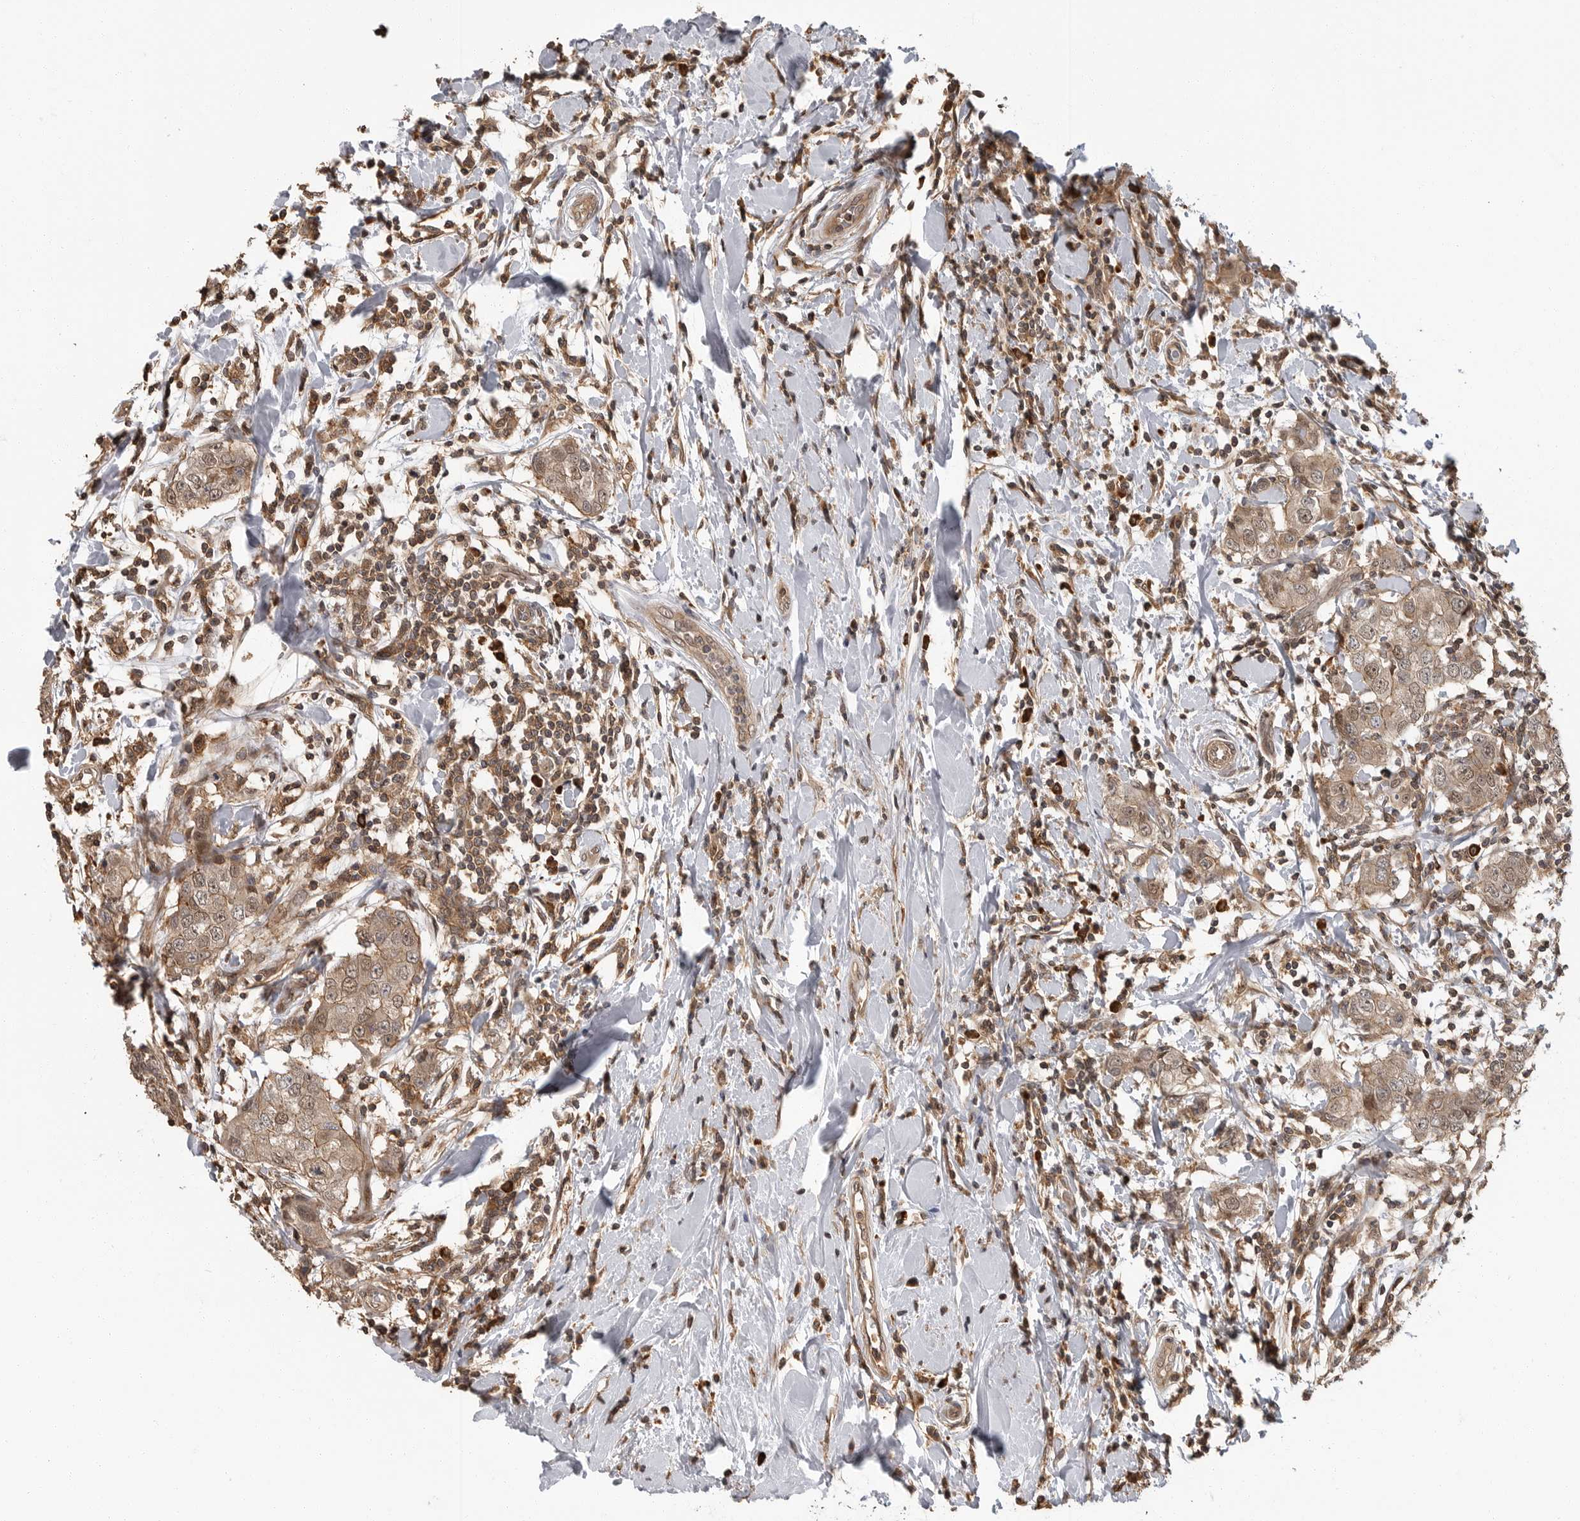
{"staining": {"intensity": "moderate", "quantity": ">75%", "location": "cytoplasmic/membranous,nuclear"}, "tissue": "breast cancer", "cell_type": "Tumor cells", "image_type": "cancer", "snomed": [{"axis": "morphology", "description": "Duct carcinoma"}, {"axis": "topography", "description": "Breast"}], "caption": "Immunohistochemical staining of infiltrating ductal carcinoma (breast) demonstrates medium levels of moderate cytoplasmic/membranous and nuclear expression in about >75% of tumor cells.", "gene": "ERN1", "patient": {"sex": "female", "age": 27}}